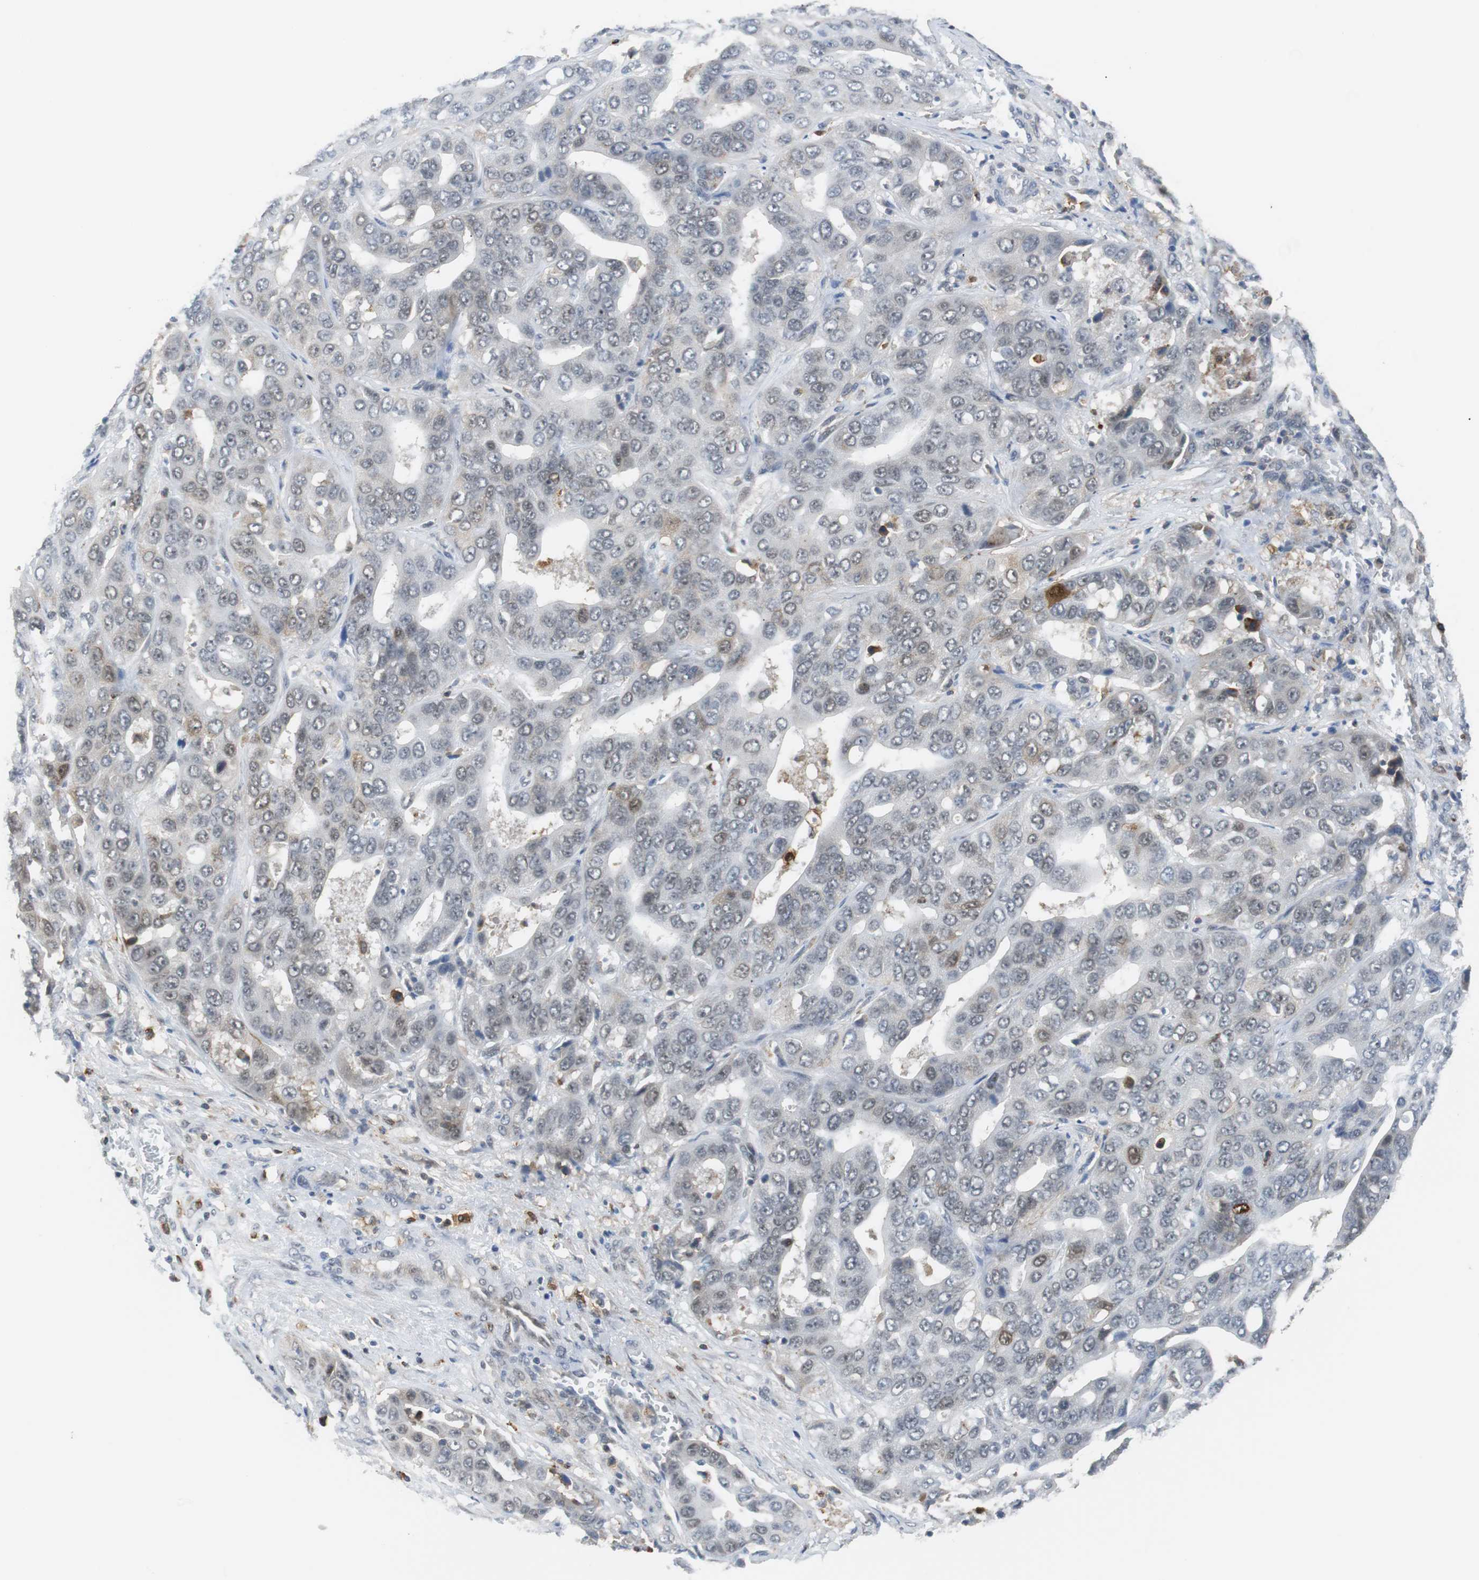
{"staining": {"intensity": "negative", "quantity": "none", "location": "none"}, "tissue": "liver cancer", "cell_type": "Tumor cells", "image_type": "cancer", "snomed": [{"axis": "morphology", "description": "Cholangiocarcinoma"}, {"axis": "topography", "description": "Liver"}], "caption": "Cholangiocarcinoma (liver) stained for a protein using IHC reveals no expression tumor cells.", "gene": "SIRT1", "patient": {"sex": "female", "age": 52}}